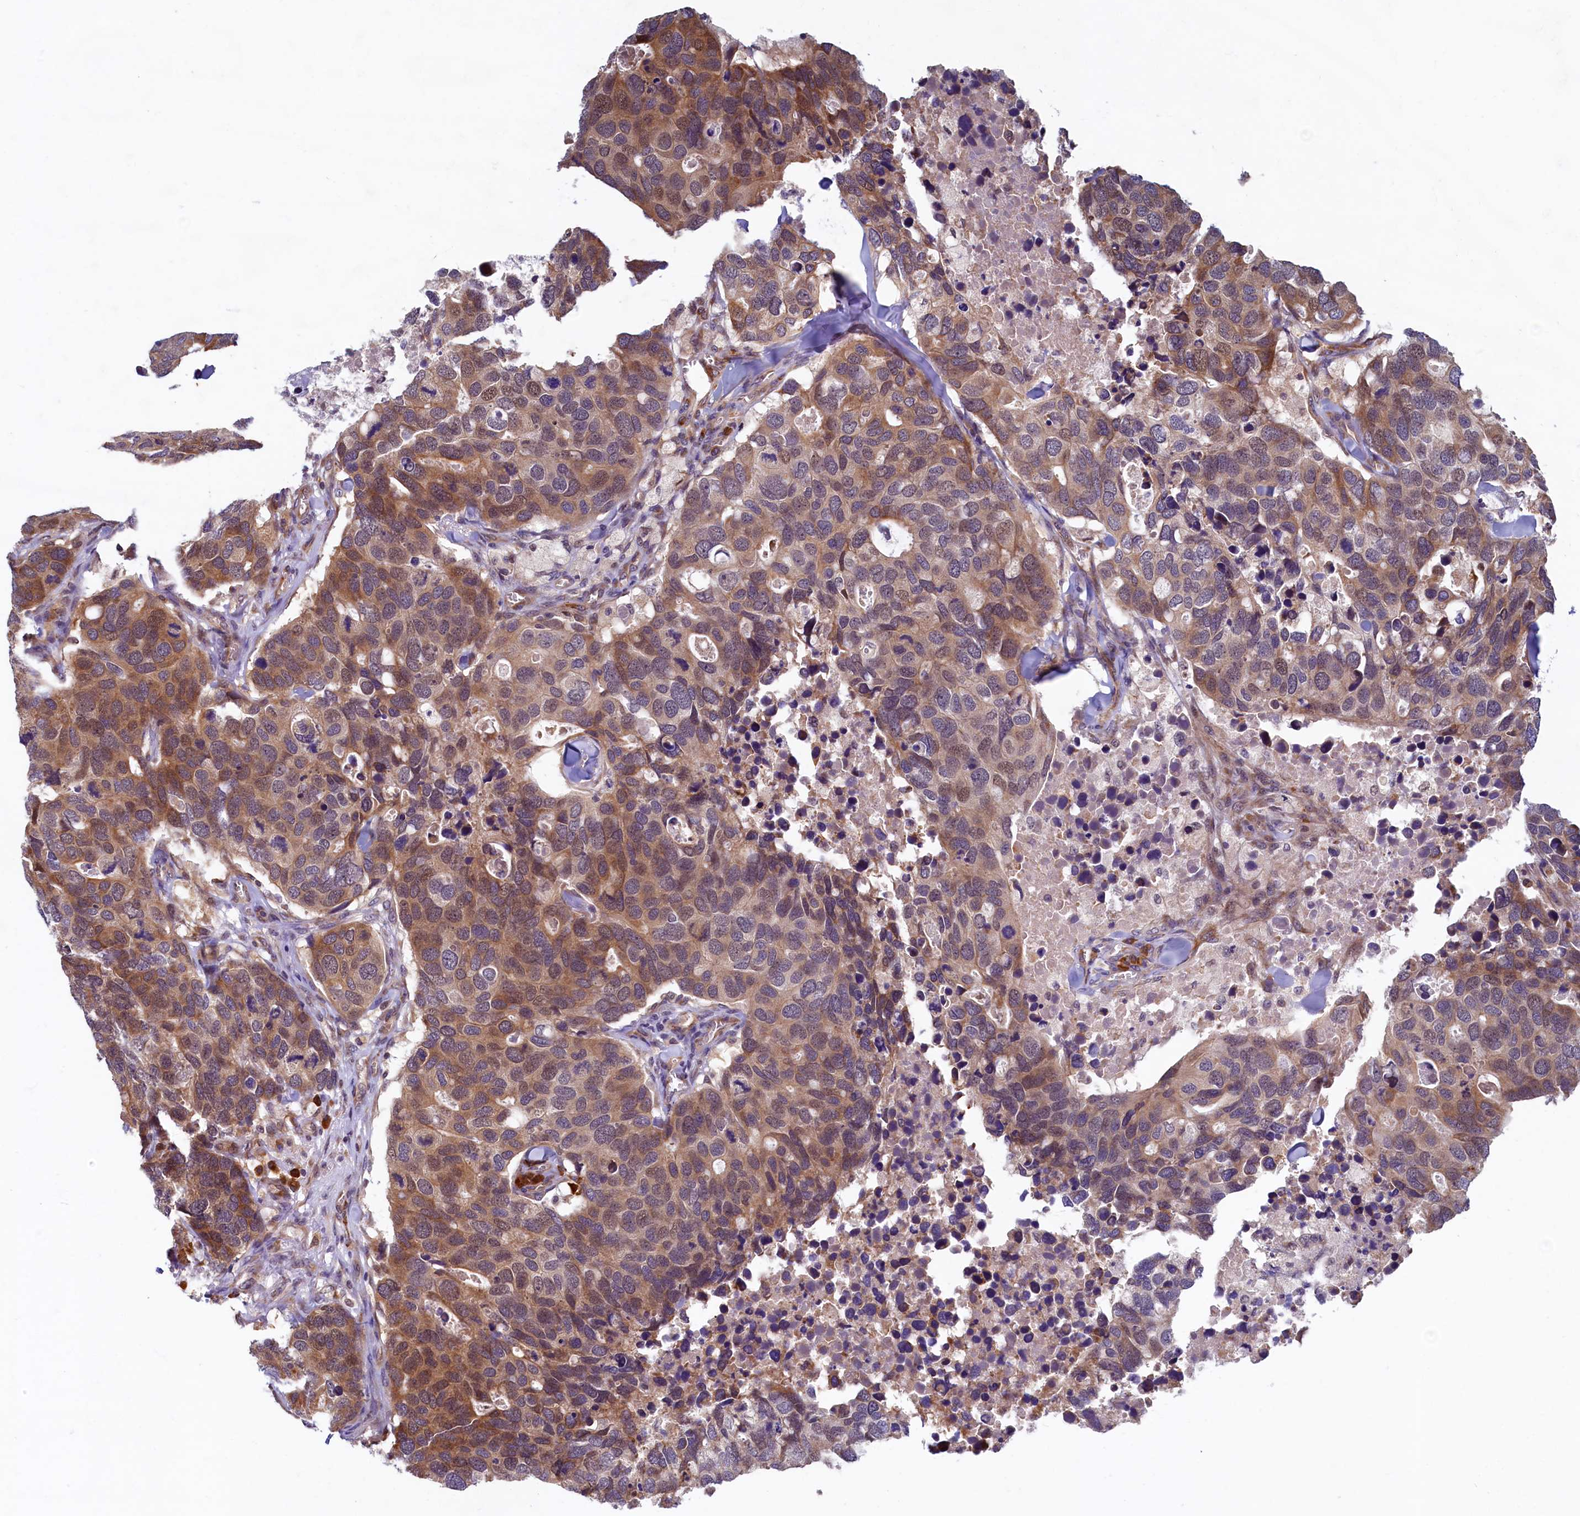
{"staining": {"intensity": "moderate", "quantity": ">75%", "location": "cytoplasmic/membranous,nuclear"}, "tissue": "breast cancer", "cell_type": "Tumor cells", "image_type": "cancer", "snomed": [{"axis": "morphology", "description": "Duct carcinoma"}, {"axis": "topography", "description": "Breast"}], "caption": "A micrograph of human infiltrating ductal carcinoma (breast) stained for a protein reveals moderate cytoplasmic/membranous and nuclear brown staining in tumor cells.", "gene": "SLC16A14", "patient": {"sex": "female", "age": 83}}